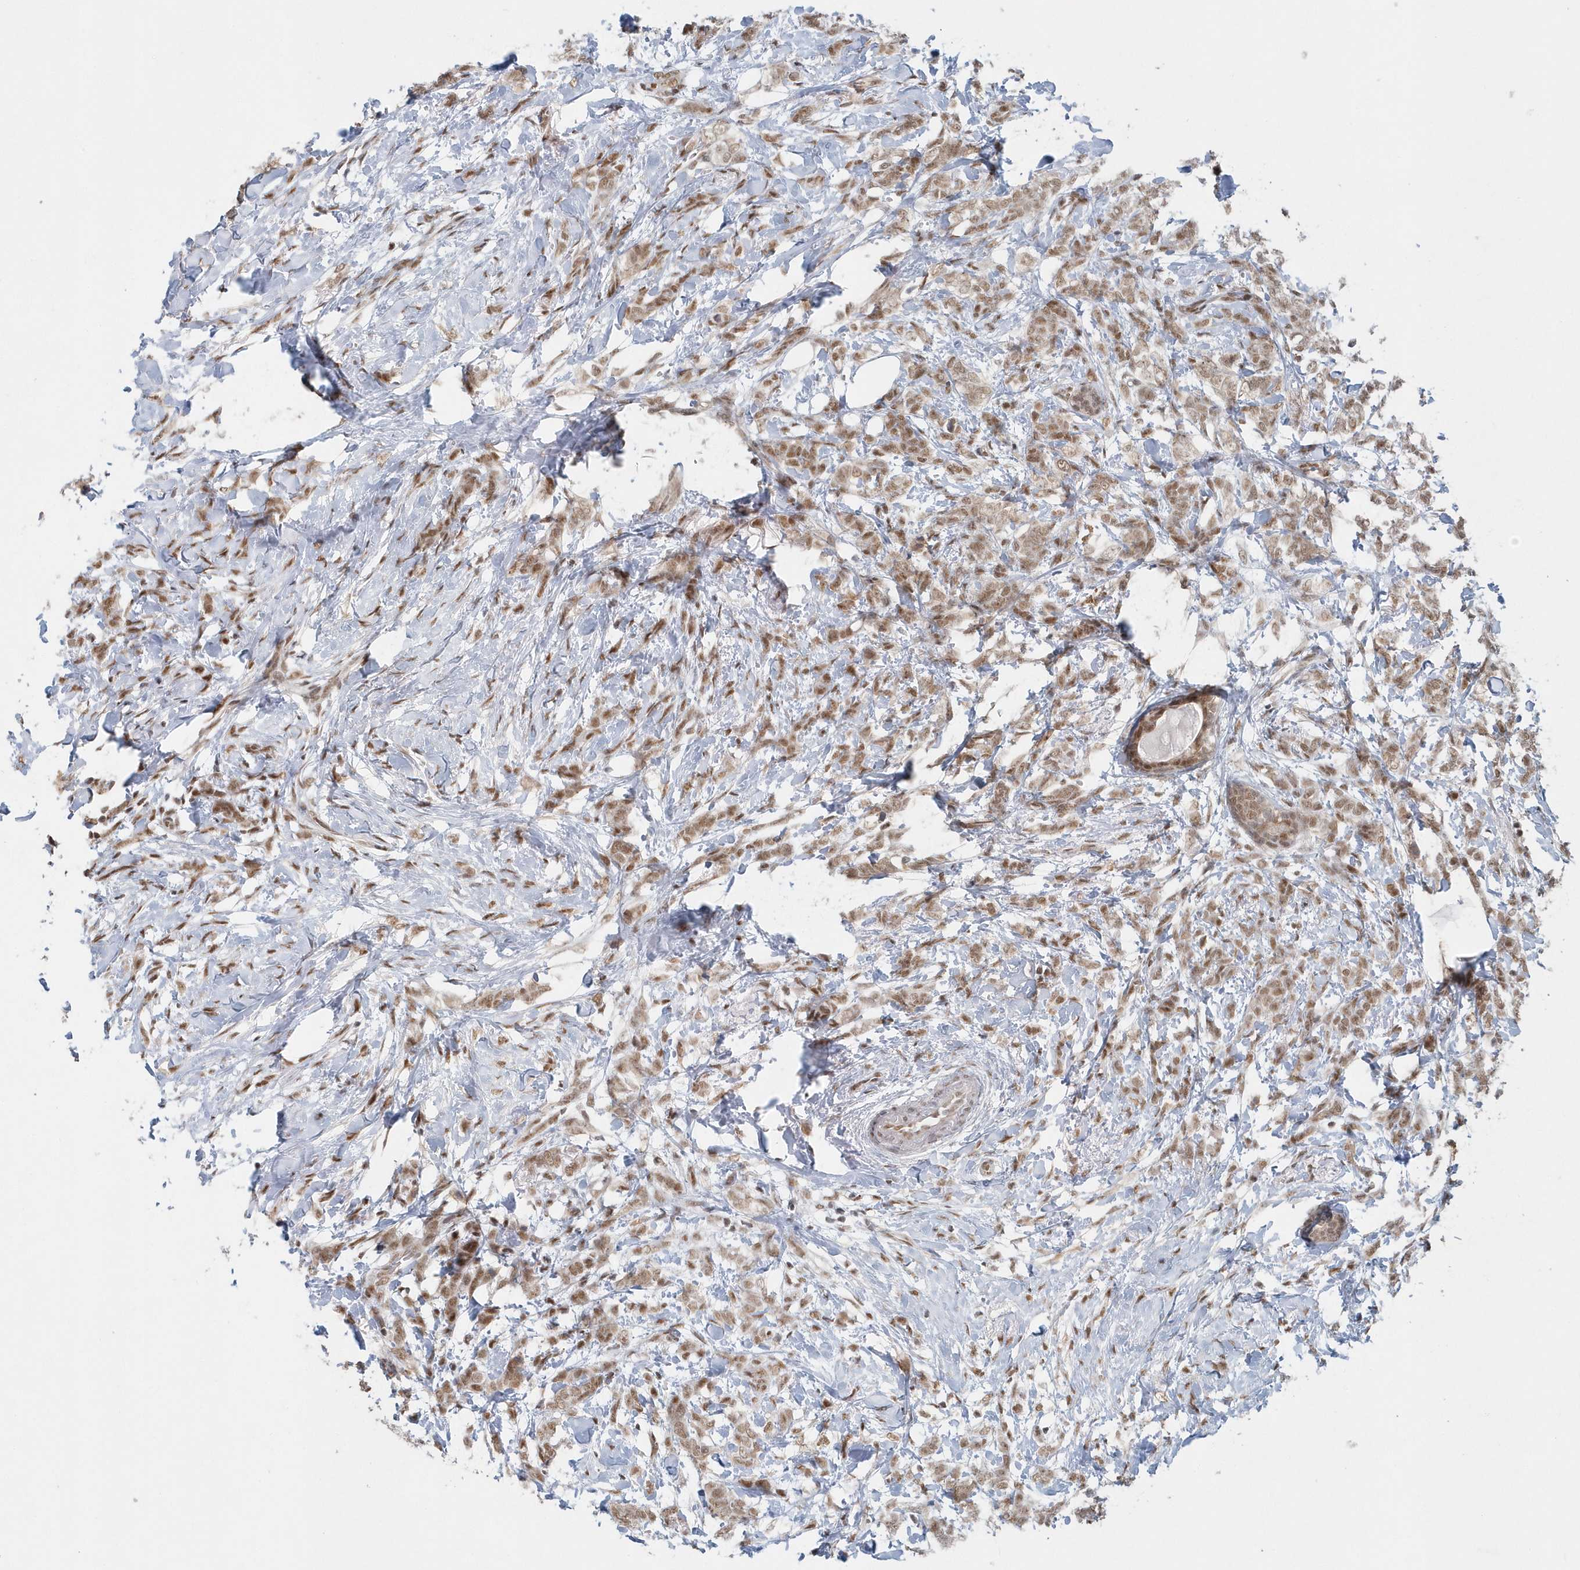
{"staining": {"intensity": "moderate", "quantity": ">75%", "location": "nuclear"}, "tissue": "breast cancer", "cell_type": "Tumor cells", "image_type": "cancer", "snomed": [{"axis": "morphology", "description": "Lobular carcinoma, in situ"}, {"axis": "morphology", "description": "Lobular carcinoma"}, {"axis": "topography", "description": "Breast"}], "caption": "Brown immunohistochemical staining in breast cancer (lobular carcinoma) shows moderate nuclear positivity in about >75% of tumor cells. The staining is performed using DAB brown chromogen to label protein expression. The nuclei are counter-stained blue using hematoxylin.", "gene": "YTHDC1", "patient": {"sex": "female", "age": 41}}